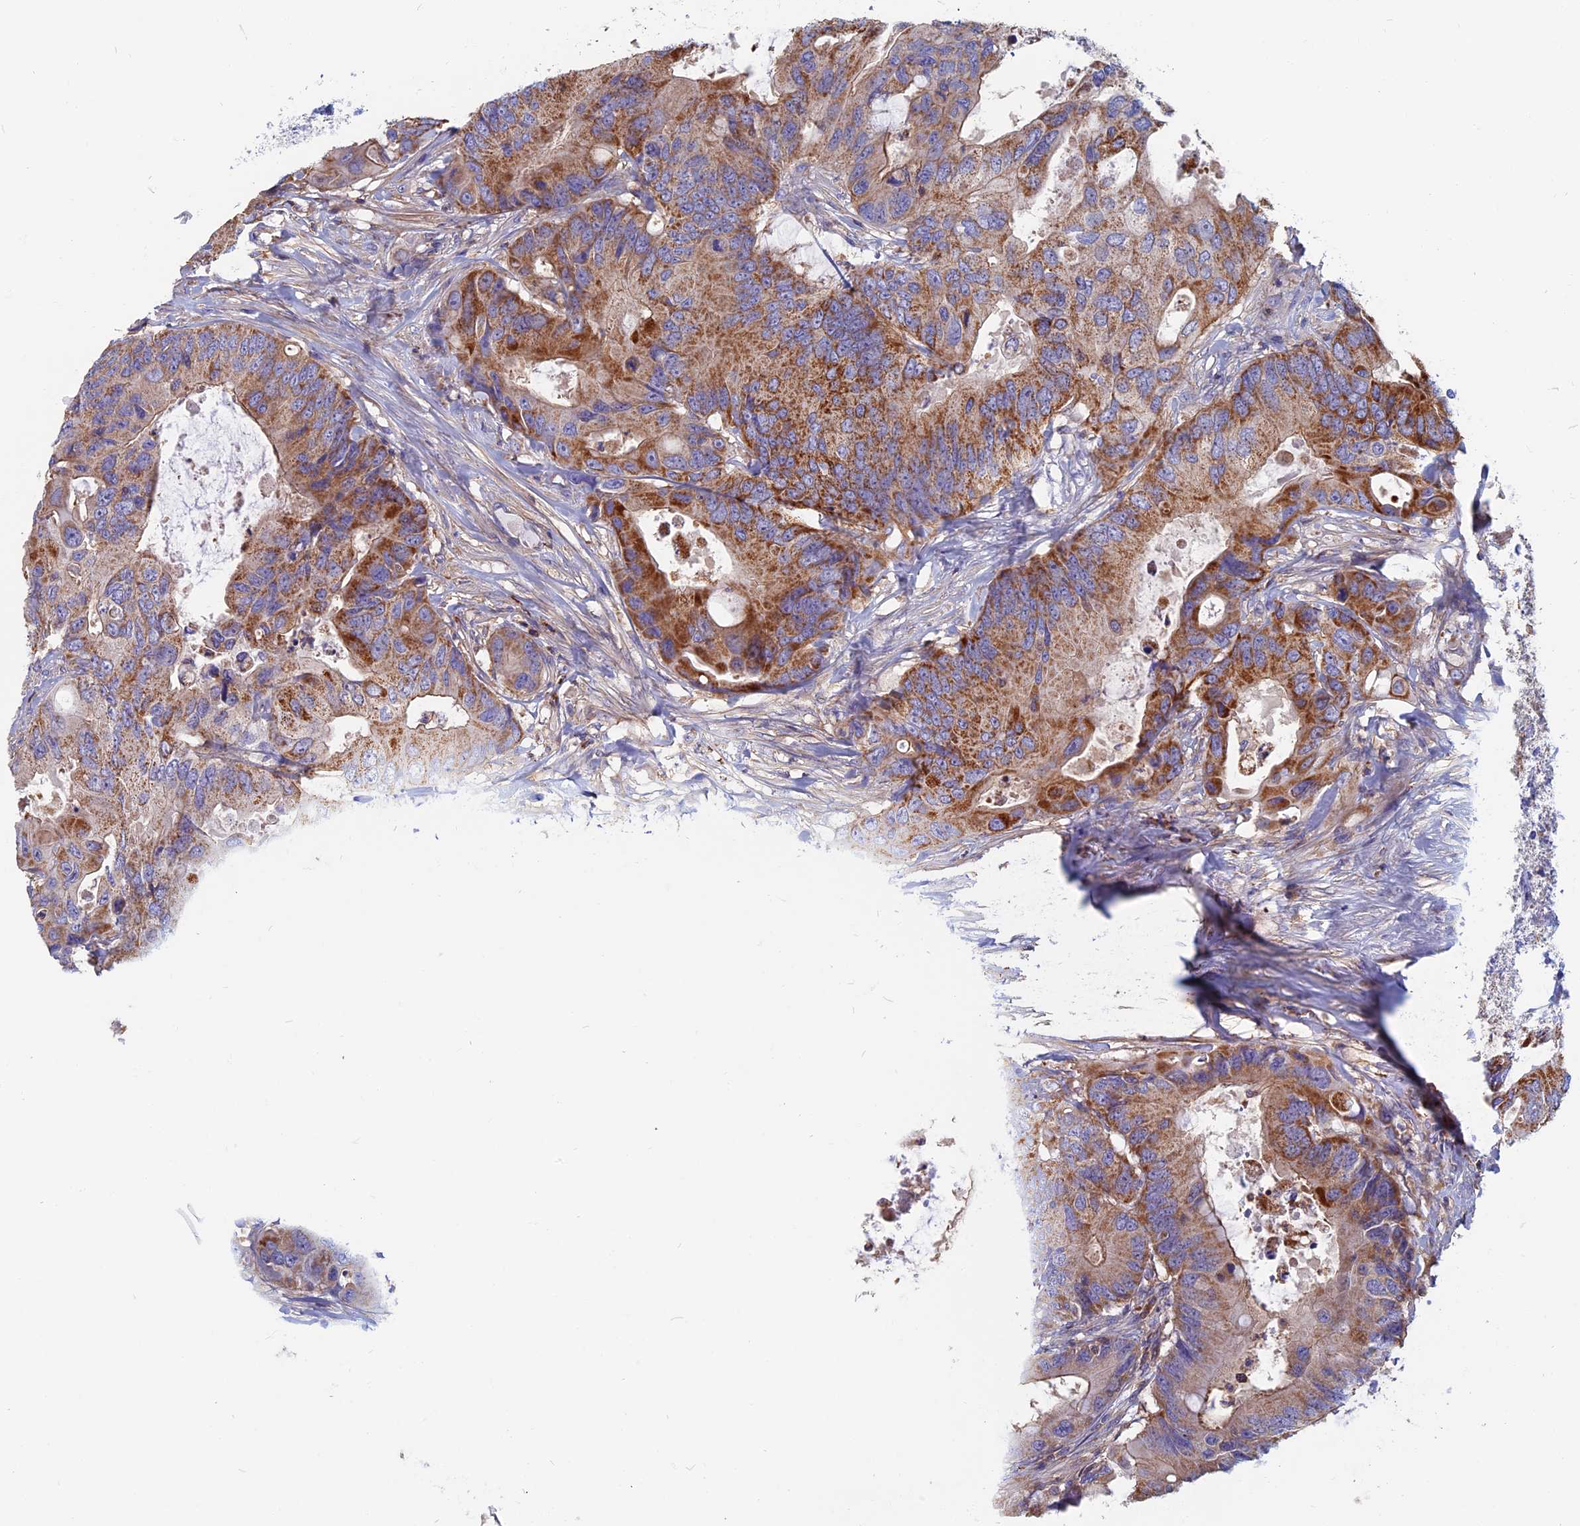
{"staining": {"intensity": "moderate", "quantity": ">75%", "location": "cytoplasmic/membranous"}, "tissue": "colorectal cancer", "cell_type": "Tumor cells", "image_type": "cancer", "snomed": [{"axis": "morphology", "description": "Adenocarcinoma, NOS"}, {"axis": "topography", "description": "Colon"}], "caption": "There is medium levels of moderate cytoplasmic/membranous expression in tumor cells of colorectal cancer, as demonstrated by immunohistochemical staining (brown color).", "gene": "HSD17B8", "patient": {"sex": "male", "age": 71}}